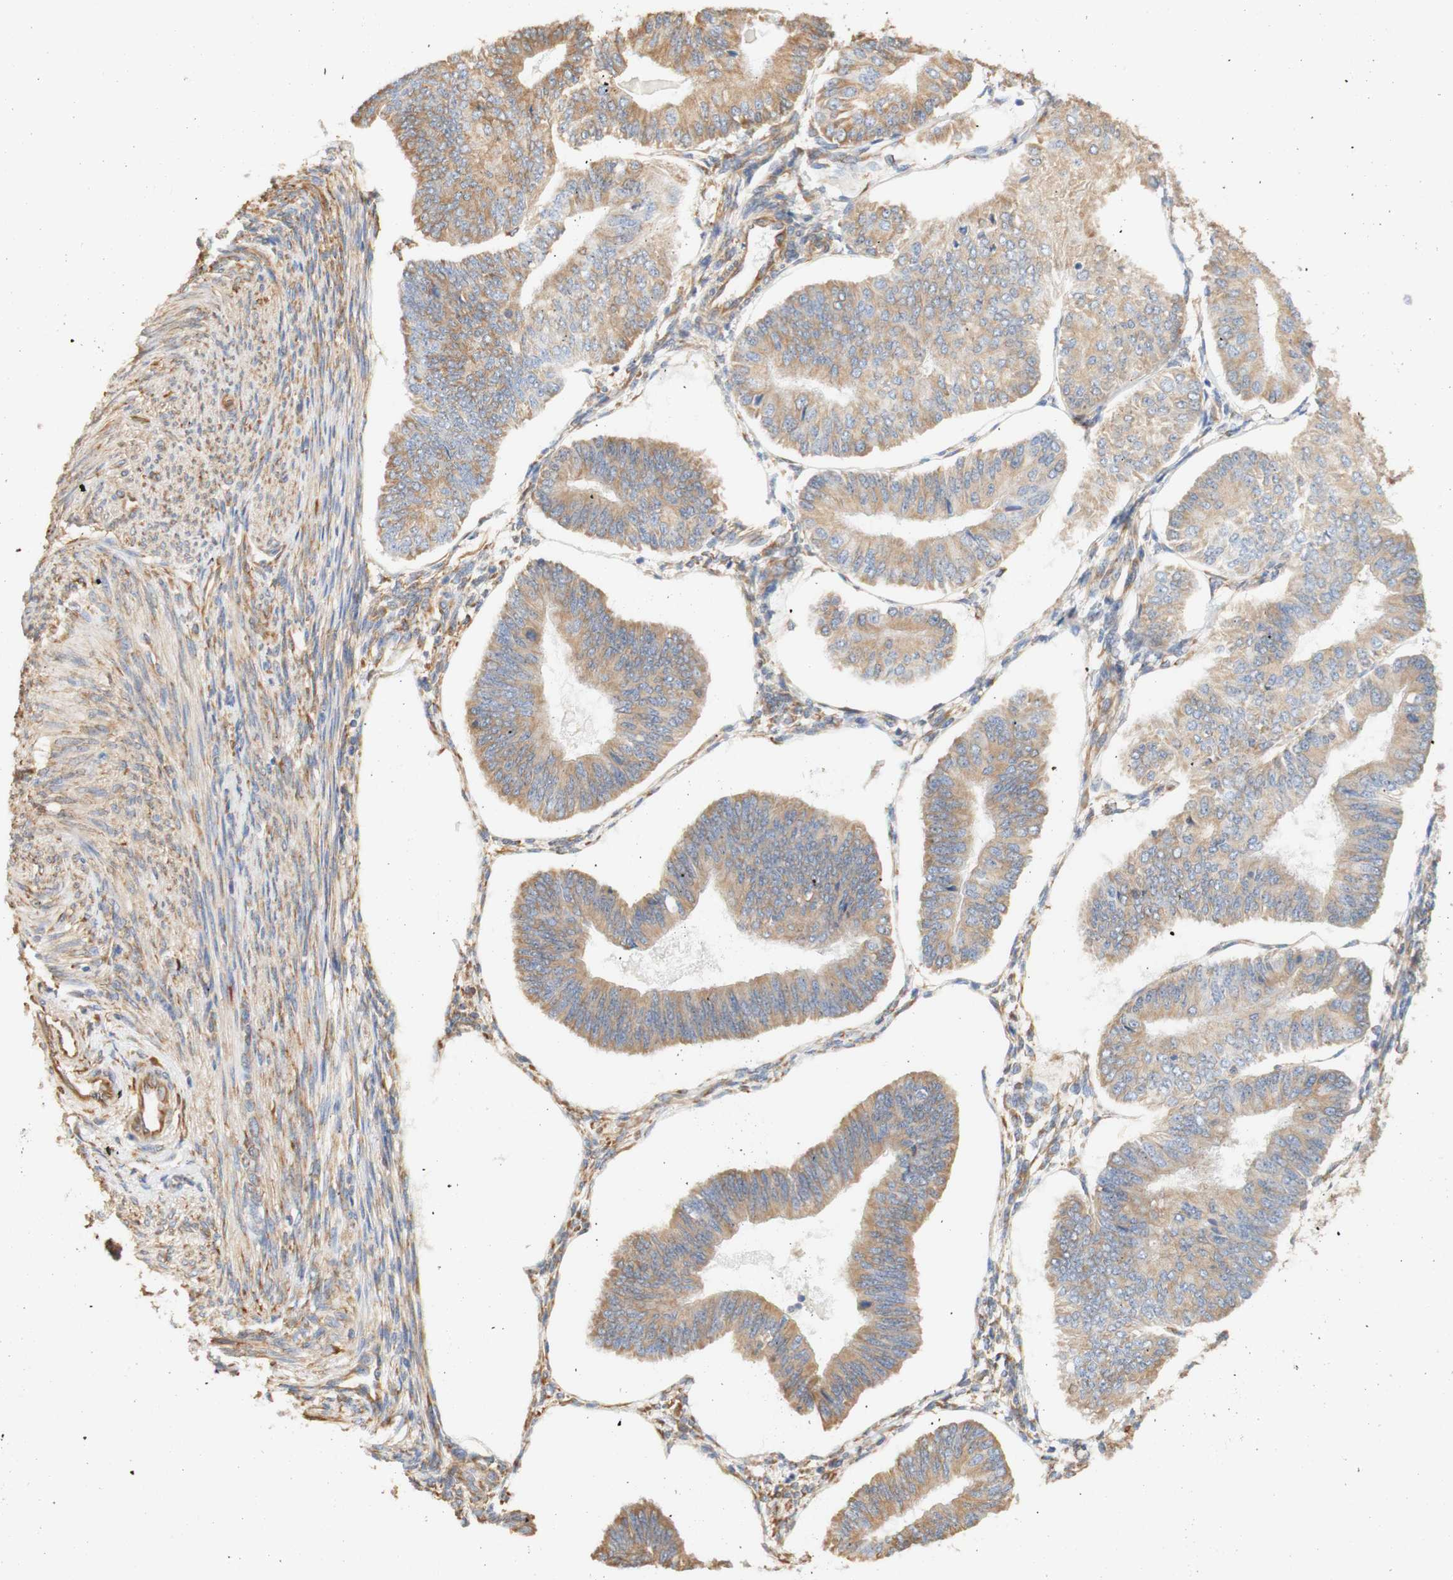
{"staining": {"intensity": "moderate", "quantity": ">75%", "location": "cytoplasmic/membranous"}, "tissue": "endometrial cancer", "cell_type": "Tumor cells", "image_type": "cancer", "snomed": [{"axis": "morphology", "description": "Adenocarcinoma, NOS"}, {"axis": "topography", "description": "Endometrium"}], "caption": "Immunohistochemistry (DAB (3,3'-diaminobenzidine)) staining of human endometrial cancer exhibits moderate cytoplasmic/membranous protein positivity in about >75% of tumor cells.", "gene": "EIF2AK4", "patient": {"sex": "female", "age": 58}}